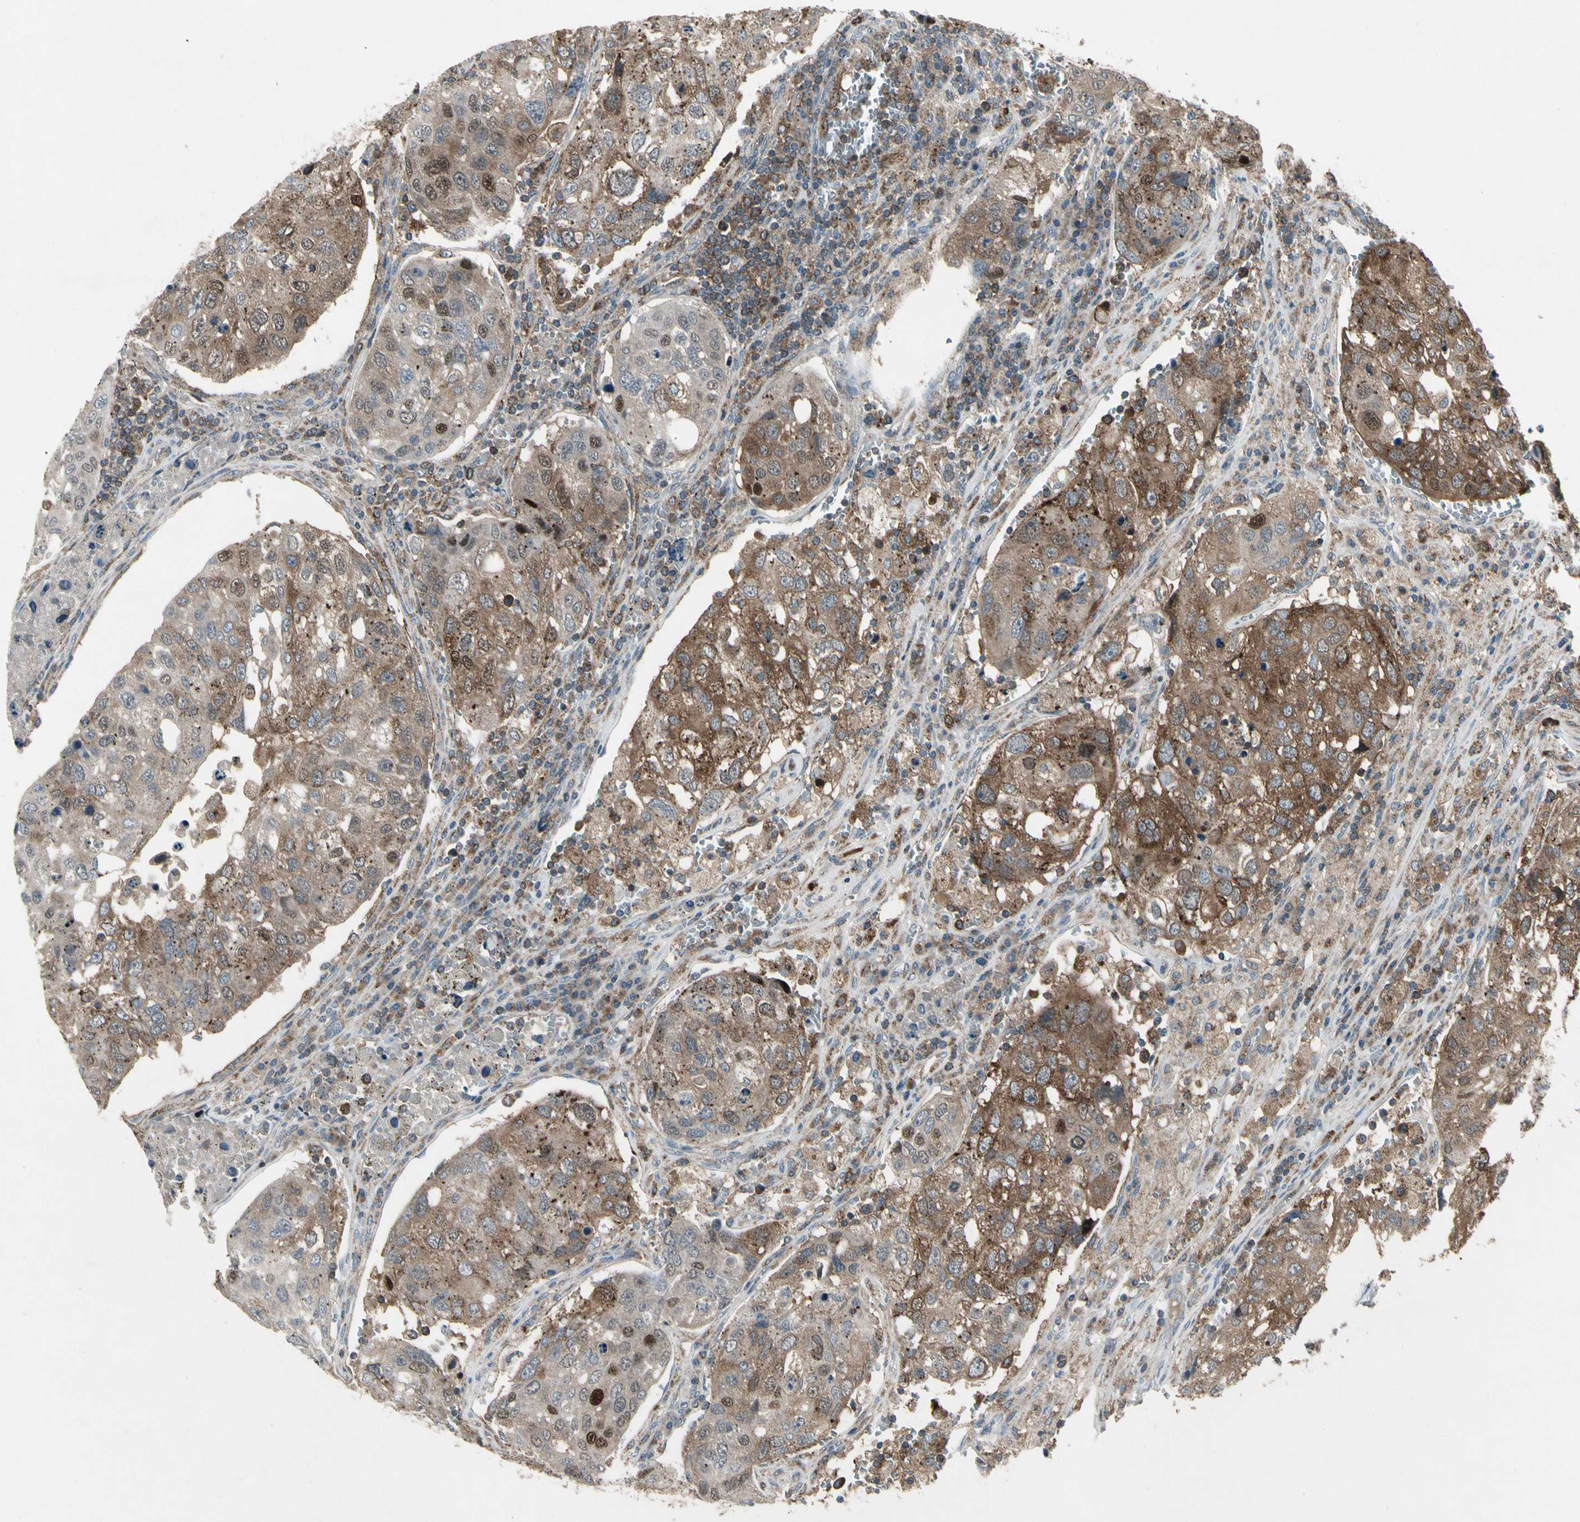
{"staining": {"intensity": "moderate", "quantity": ">75%", "location": "cytoplasmic/membranous,nuclear"}, "tissue": "urothelial cancer", "cell_type": "Tumor cells", "image_type": "cancer", "snomed": [{"axis": "morphology", "description": "Urothelial carcinoma, High grade"}, {"axis": "topography", "description": "Lymph node"}, {"axis": "topography", "description": "Urinary bladder"}], "caption": "The photomicrograph demonstrates immunohistochemical staining of high-grade urothelial carcinoma. There is moderate cytoplasmic/membranous and nuclear positivity is identified in about >75% of tumor cells.", "gene": "NMI", "patient": {"sex": "male", "age": 51}}